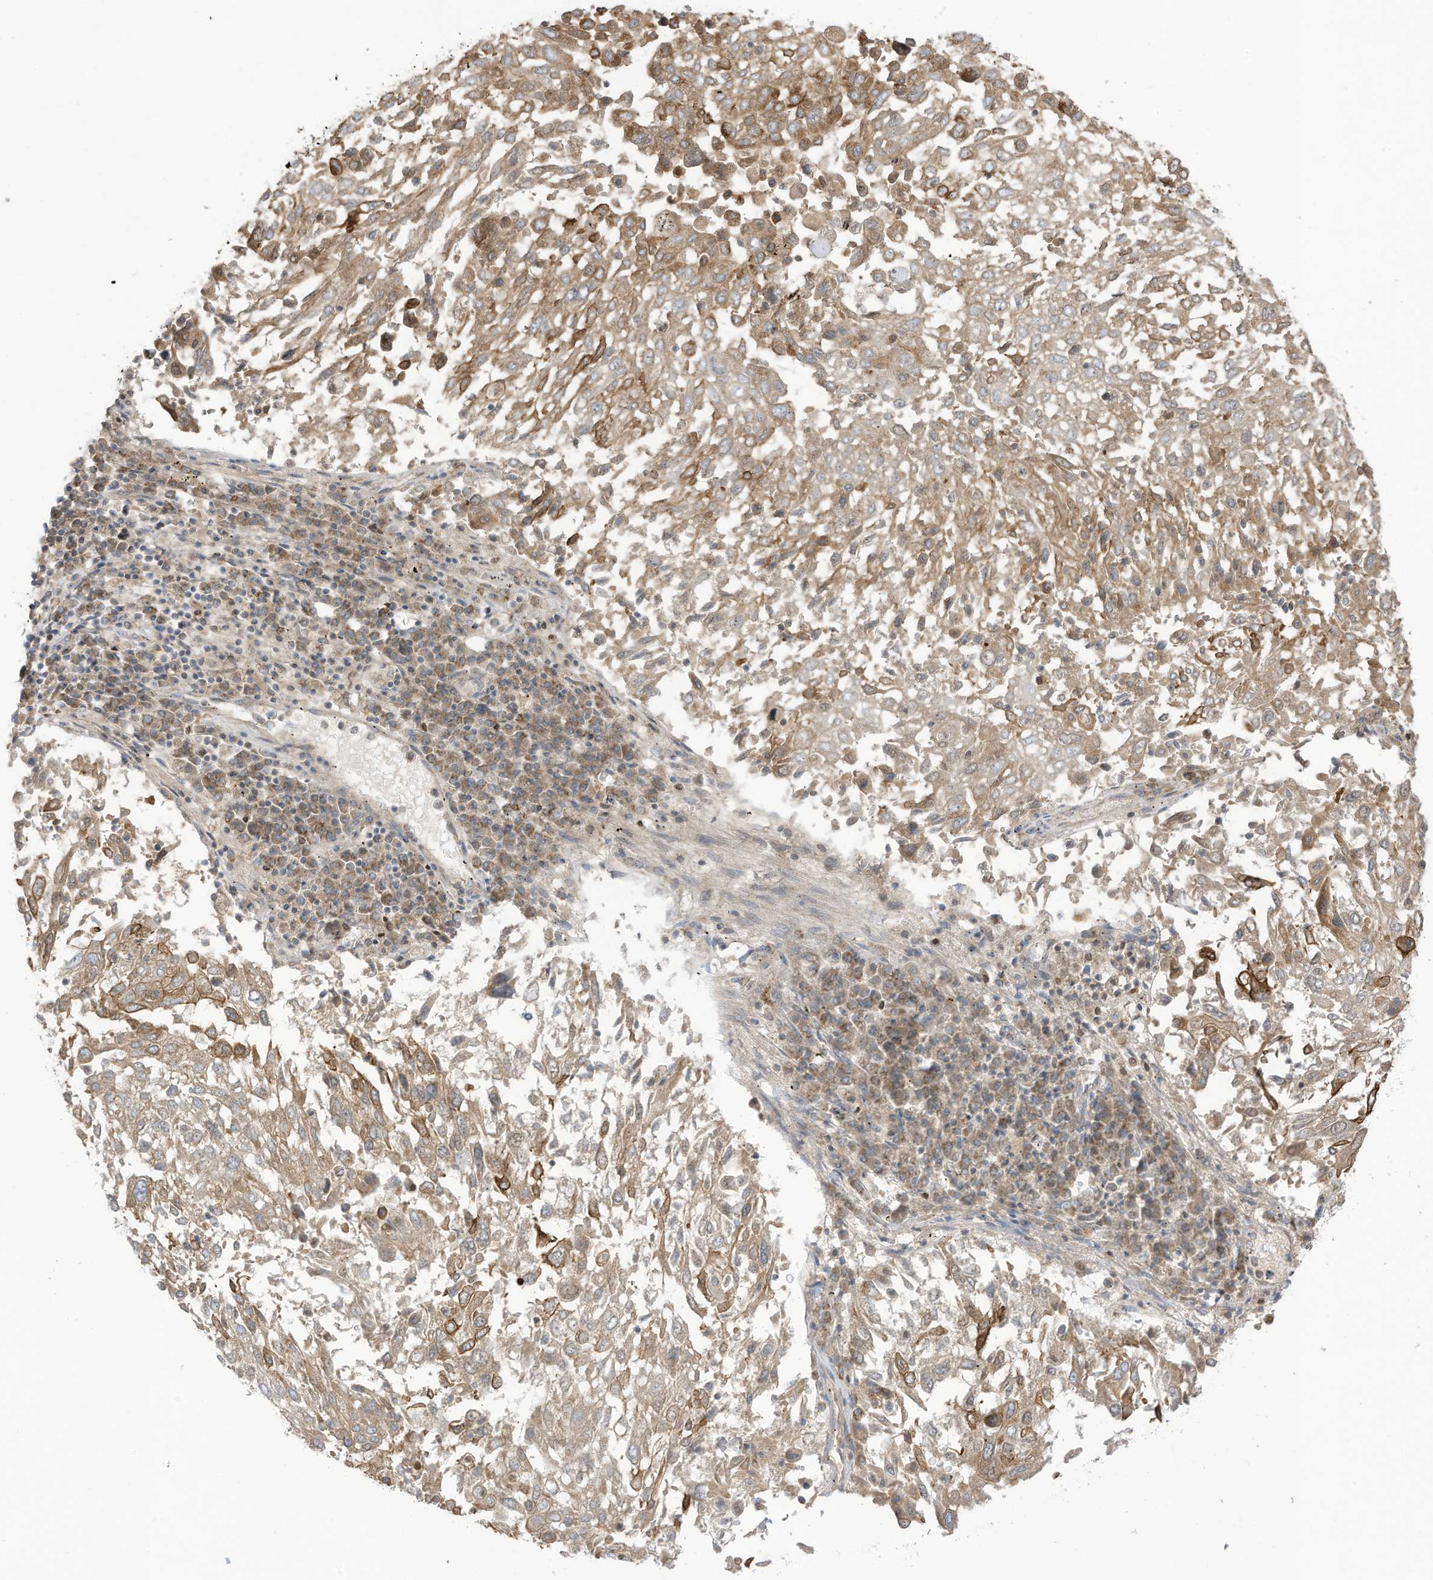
{"staining": {"intensity": "moderate", "quantity": ">75%", "location": "cytoplasmic/membranous"}, "tissue": "lung cancer", "cell_type": "Tumor cells", "image_type": "cancer", "snomed": [{"axis": "morphology", "description": "Squamous cell carcinoma, NOS"}, {"axis": "topography", "description": "Lung"}], "caption": "Human lung squamous cell carcinoma stained with a protein marker reveals moderate staining in tumor cells.", "gene": "CGAS", "patient": {"sex": "male", "age": 65}}